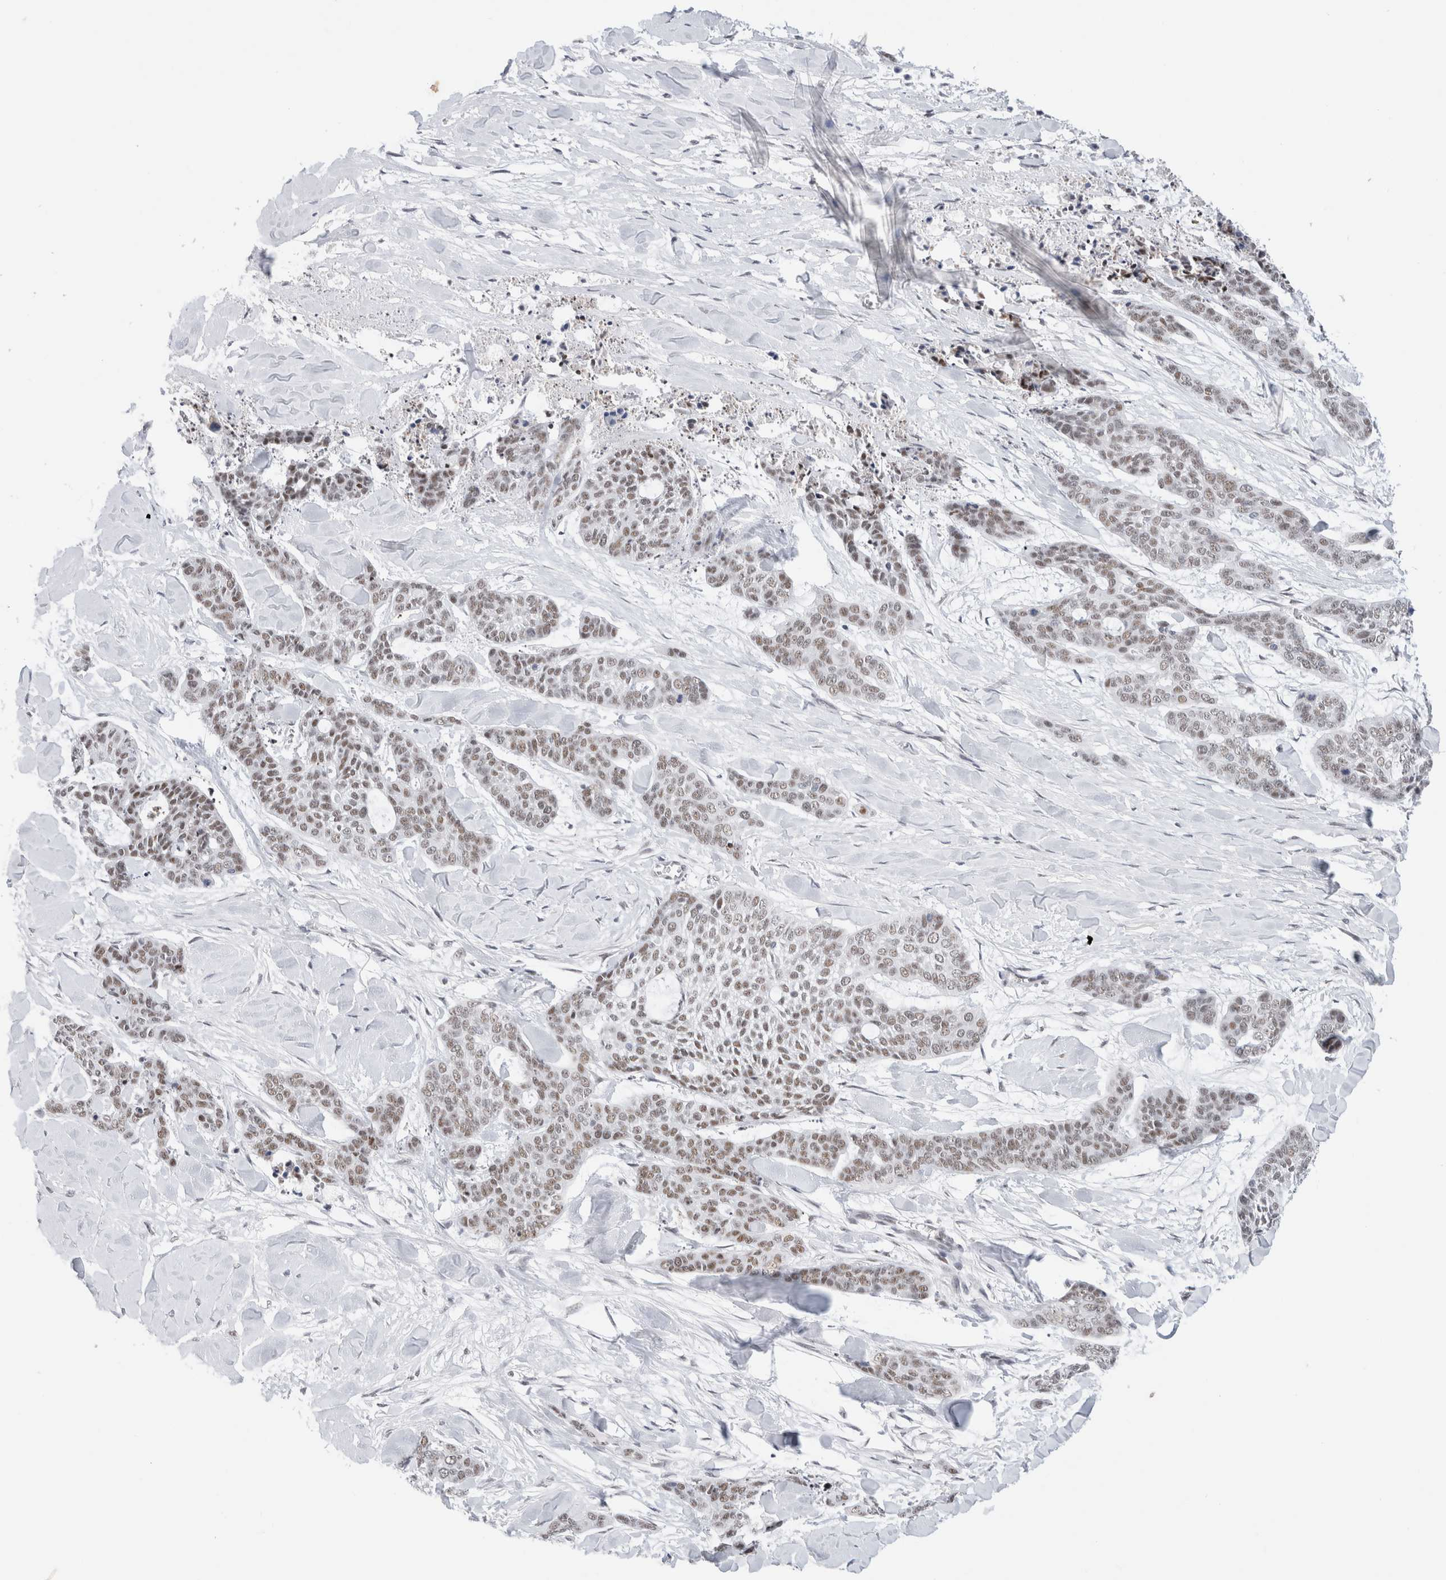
{"staining": {"intensity": "weak", "quantity": ">75%", "location": "nuclear"}, "tissue": "skin cancer", "cell_type": "Tumor cells", "image_type": "cancer", "snomed": [{"axis": "morphology", "description": "Basal cell carcinoma"}, {"axis": "topography", "description": "Skin"}], "caption": "Skin basal cell carcinoma tissue demonstrates weak nuclear staining in approximately >75% of tumor cells", "gene": "COPS7A", "patient": {"sex": "female", "age": 64}}